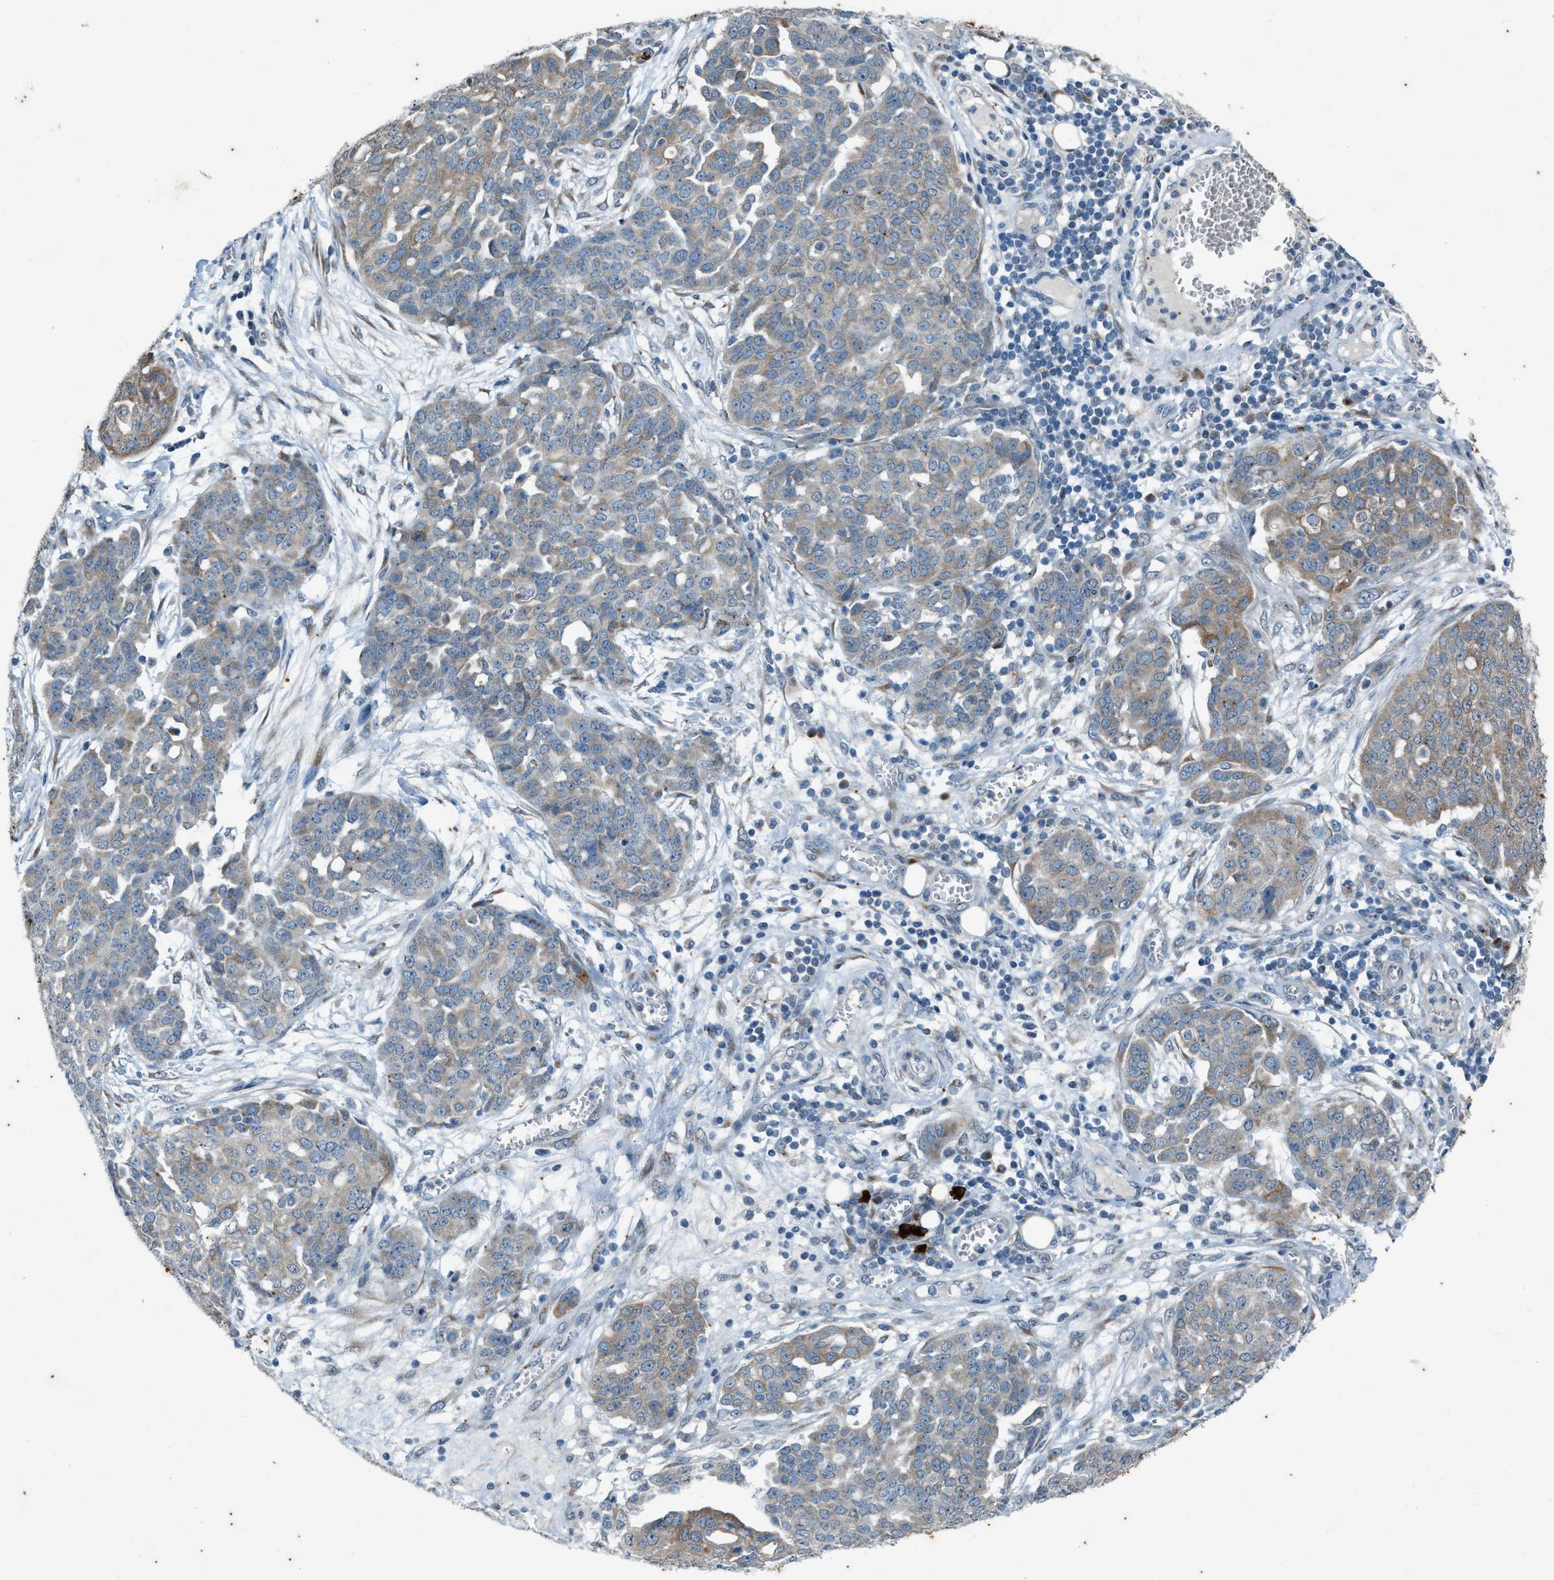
{"staining": {"intensity": "moderate", "quantity": "<25%", "location": "cytoplasmic/membranous"}, "tissue": "ovarian cancer", "cell_type": "Tumor cells", "image_type": "cancer", "snomed": [{"axis": "morphology", "description": "Cystadenocarcinoma, serous, NOS"}, {"axis": "topography", "description": "Soft tissue"}, {"axis": "topography", "description": "Ovary"}], "caption": "Human ovarian cancer (serous cystadenocarcinoma) stained with a protein marker shows moderate staining in tumor cells.", "gene": "CHPF2", "patient": {"sex": "female", "age": 57}}